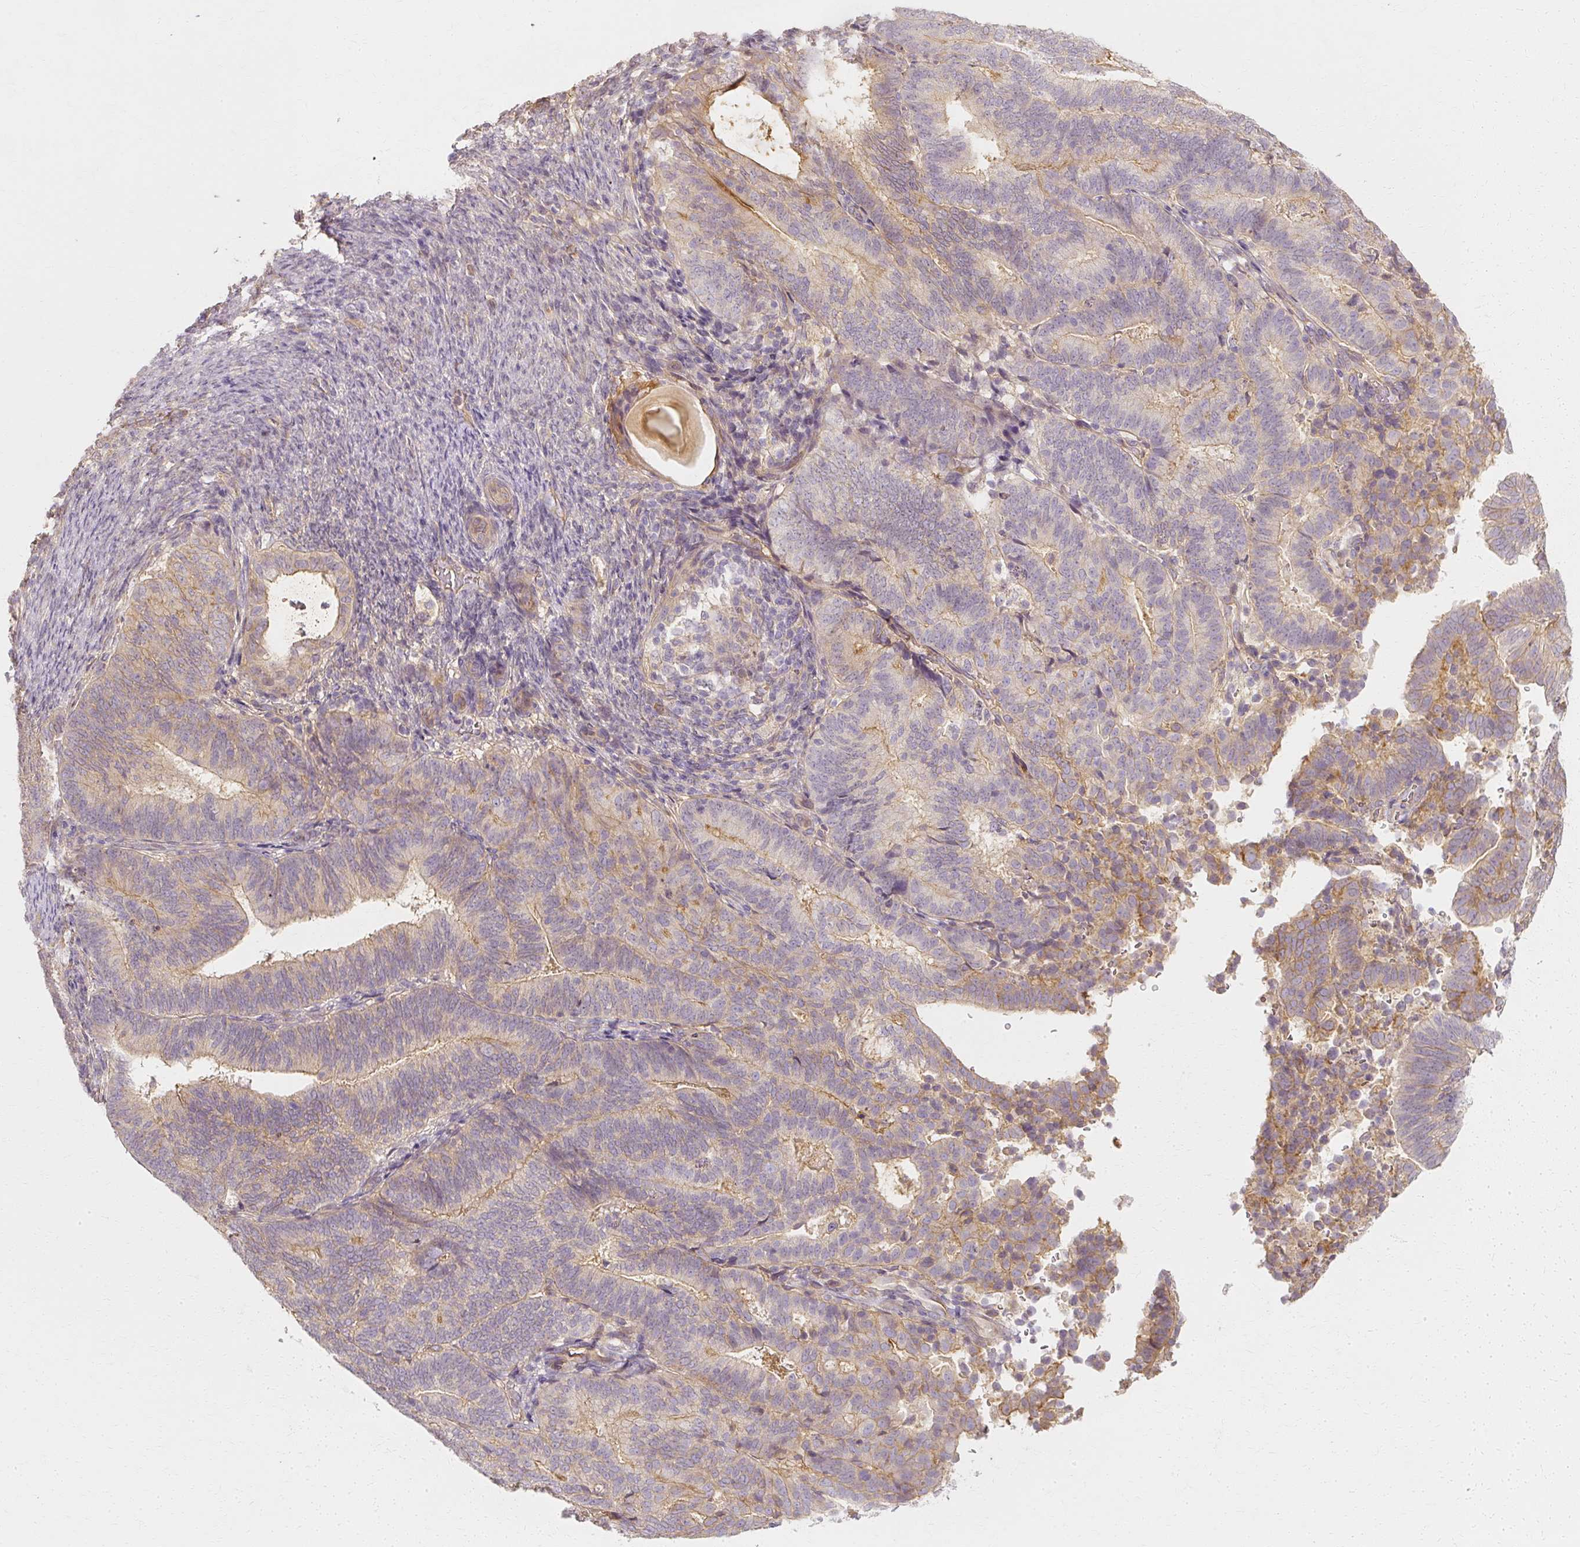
{"staining": {"intensity": "moderate", "quantity": "<25%", "location": "cytoplasmic/membranous"}, "tissue": "endometrial cancer", "cell_type": "Tumor cells", "image_type": "cancer", "snomed": [{"axis": "morphology", "description": "Adenocarcinoma, NOS"}, {"axis": "topography", "description": "Endometrium"}], "caption": "Immunohistochemical staining of endometrial cancer shows low levels of moderate cytoplasmic/membranous expression in about <25% of tumor cells.", "gene": "GNAQ", "patient": {"sex": "female", "age": 70}}